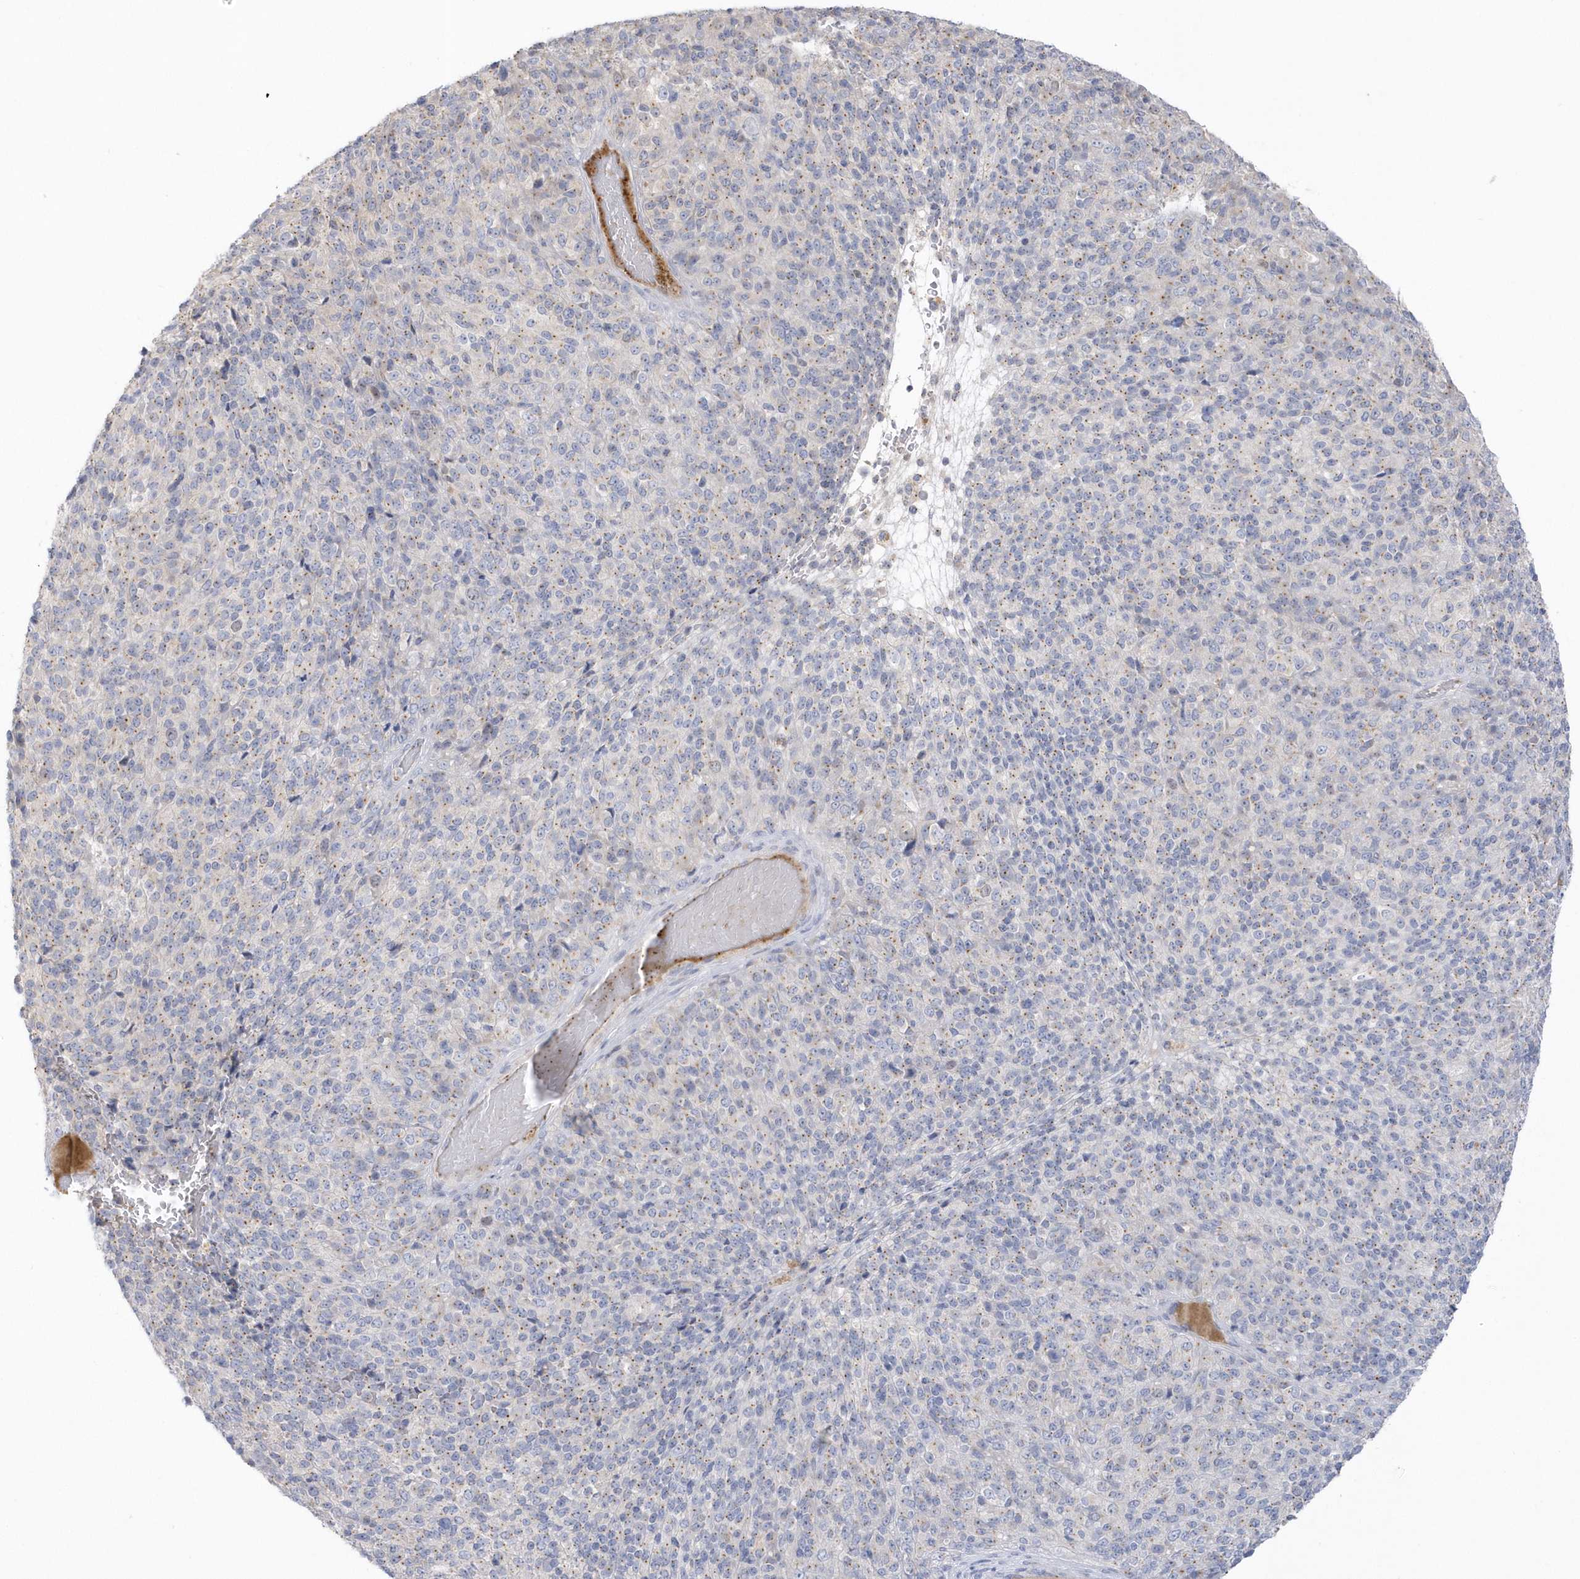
{"staining": {"intensity": "weak", "quantity": ">75%", "location": "cytoplasmic/membranous"}, "tissue": "melanoma", "cell_type": "Tumor cells", "image_type": "cancer", "snomed": [{"axis": "morphology", "description": "Malignant melanoma, Metastatic site"}, {"axis": "topography", "description": "Brain"}], "caption": "Immunohistochemistry (IHC) image of human melanoma stained for a protein (brown), which reveals low levels of weak cytoplasmic/membranous expression in approximately >75% of tumor cells.", "gene": "SEMA3D", "patient": {"sex": "female", "age": 56}}